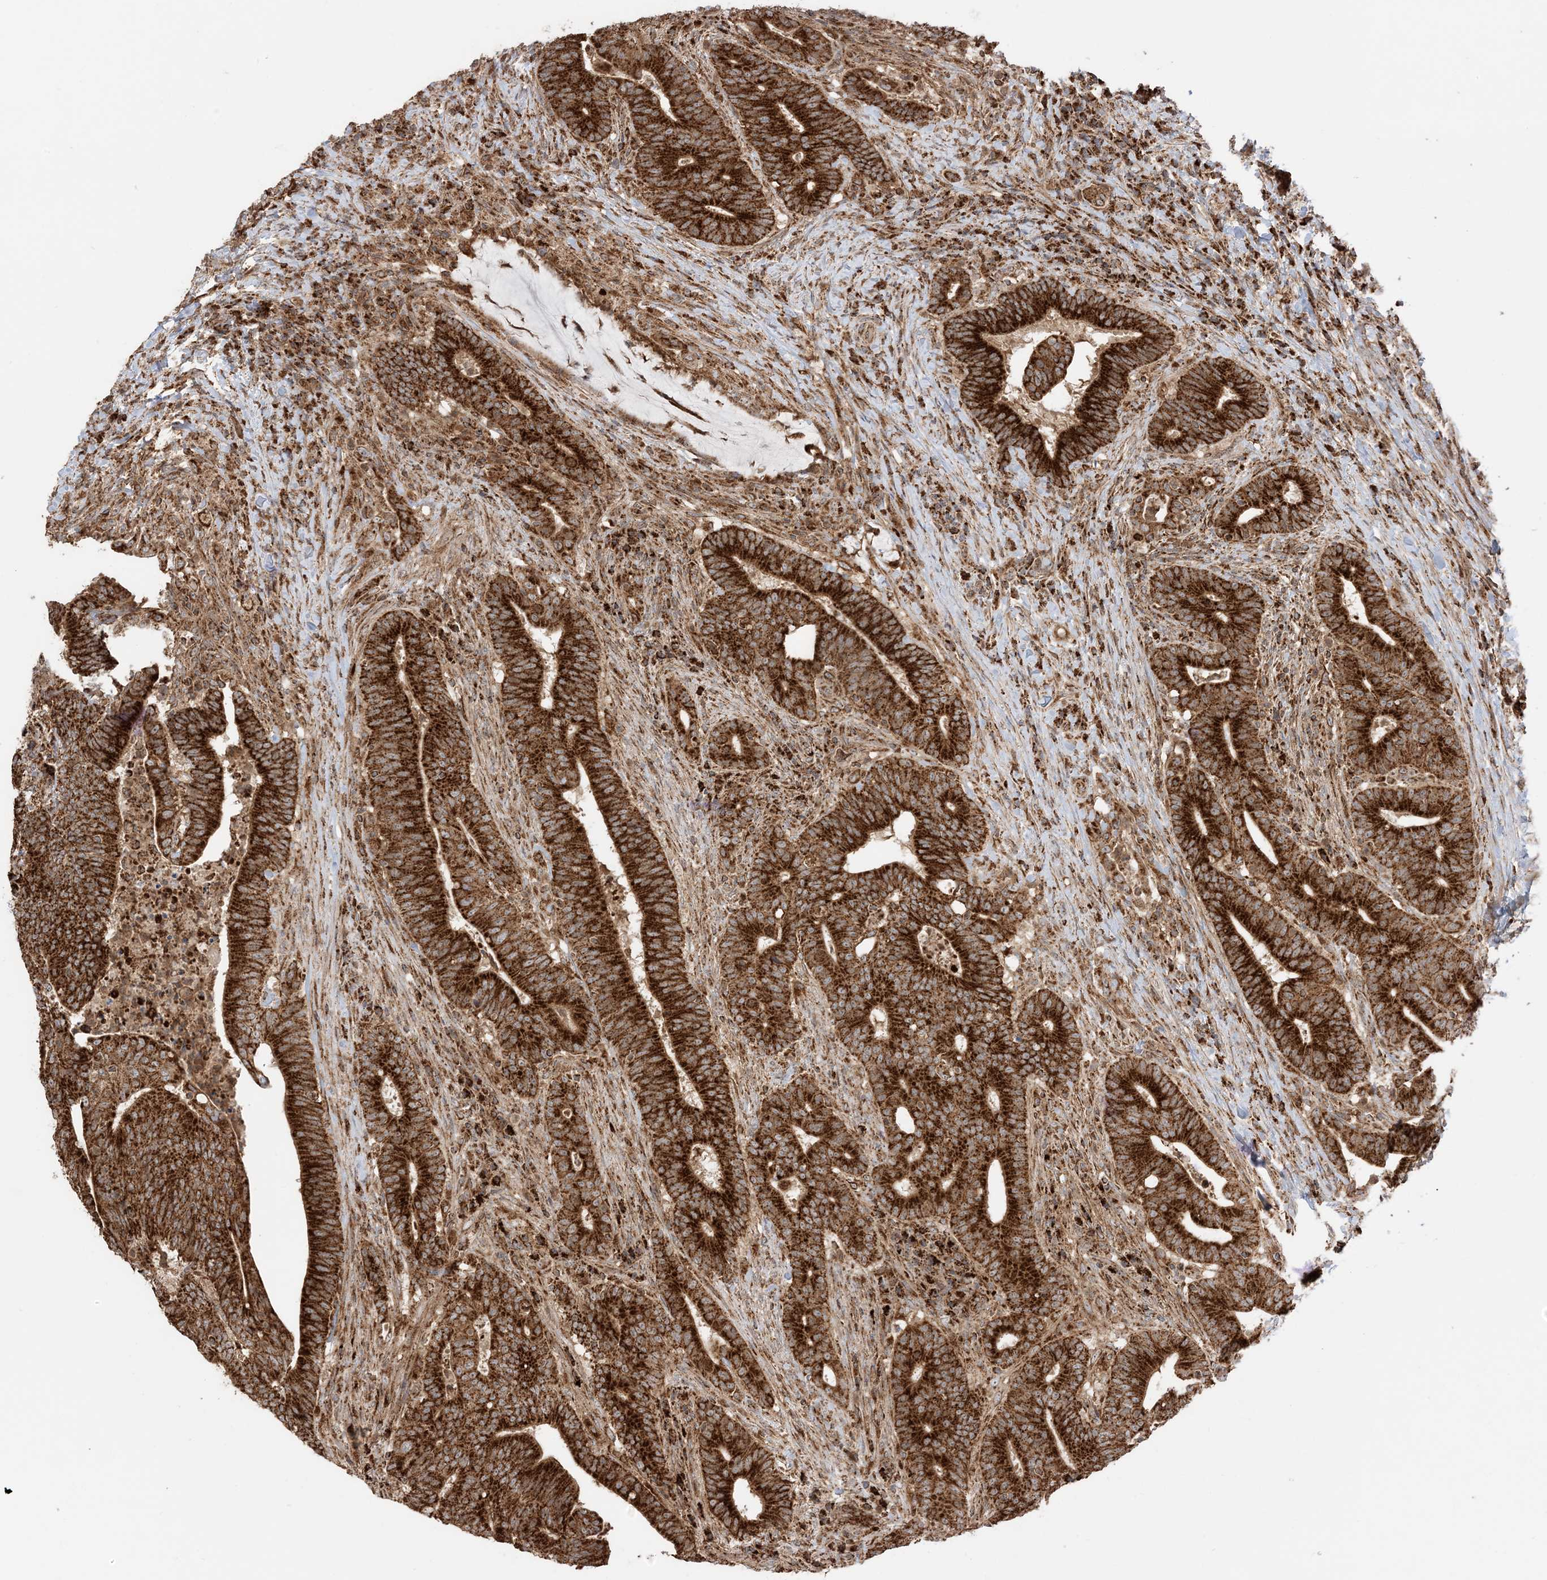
{"staining": {"intensity": "strong", "quantity": ">75%", "location": "cytoplasmic/membranous"}, "tissue": "colorectal cancer", "cell_type": "Tumor cells", "image_type": "cancer", "snomed": [{"axis": "morphology", "description": "Adenocarcinoma, NOS"}, {"axis": "topography", "description": "Colon"}], "caption": "Tumor cells reveal high levels of strong cytoplasmic/membranous positivity in about >75% of cells in colorectal cancer.", "gene": "N4BP3", "patient": {"sex": "female", "age": 66}}